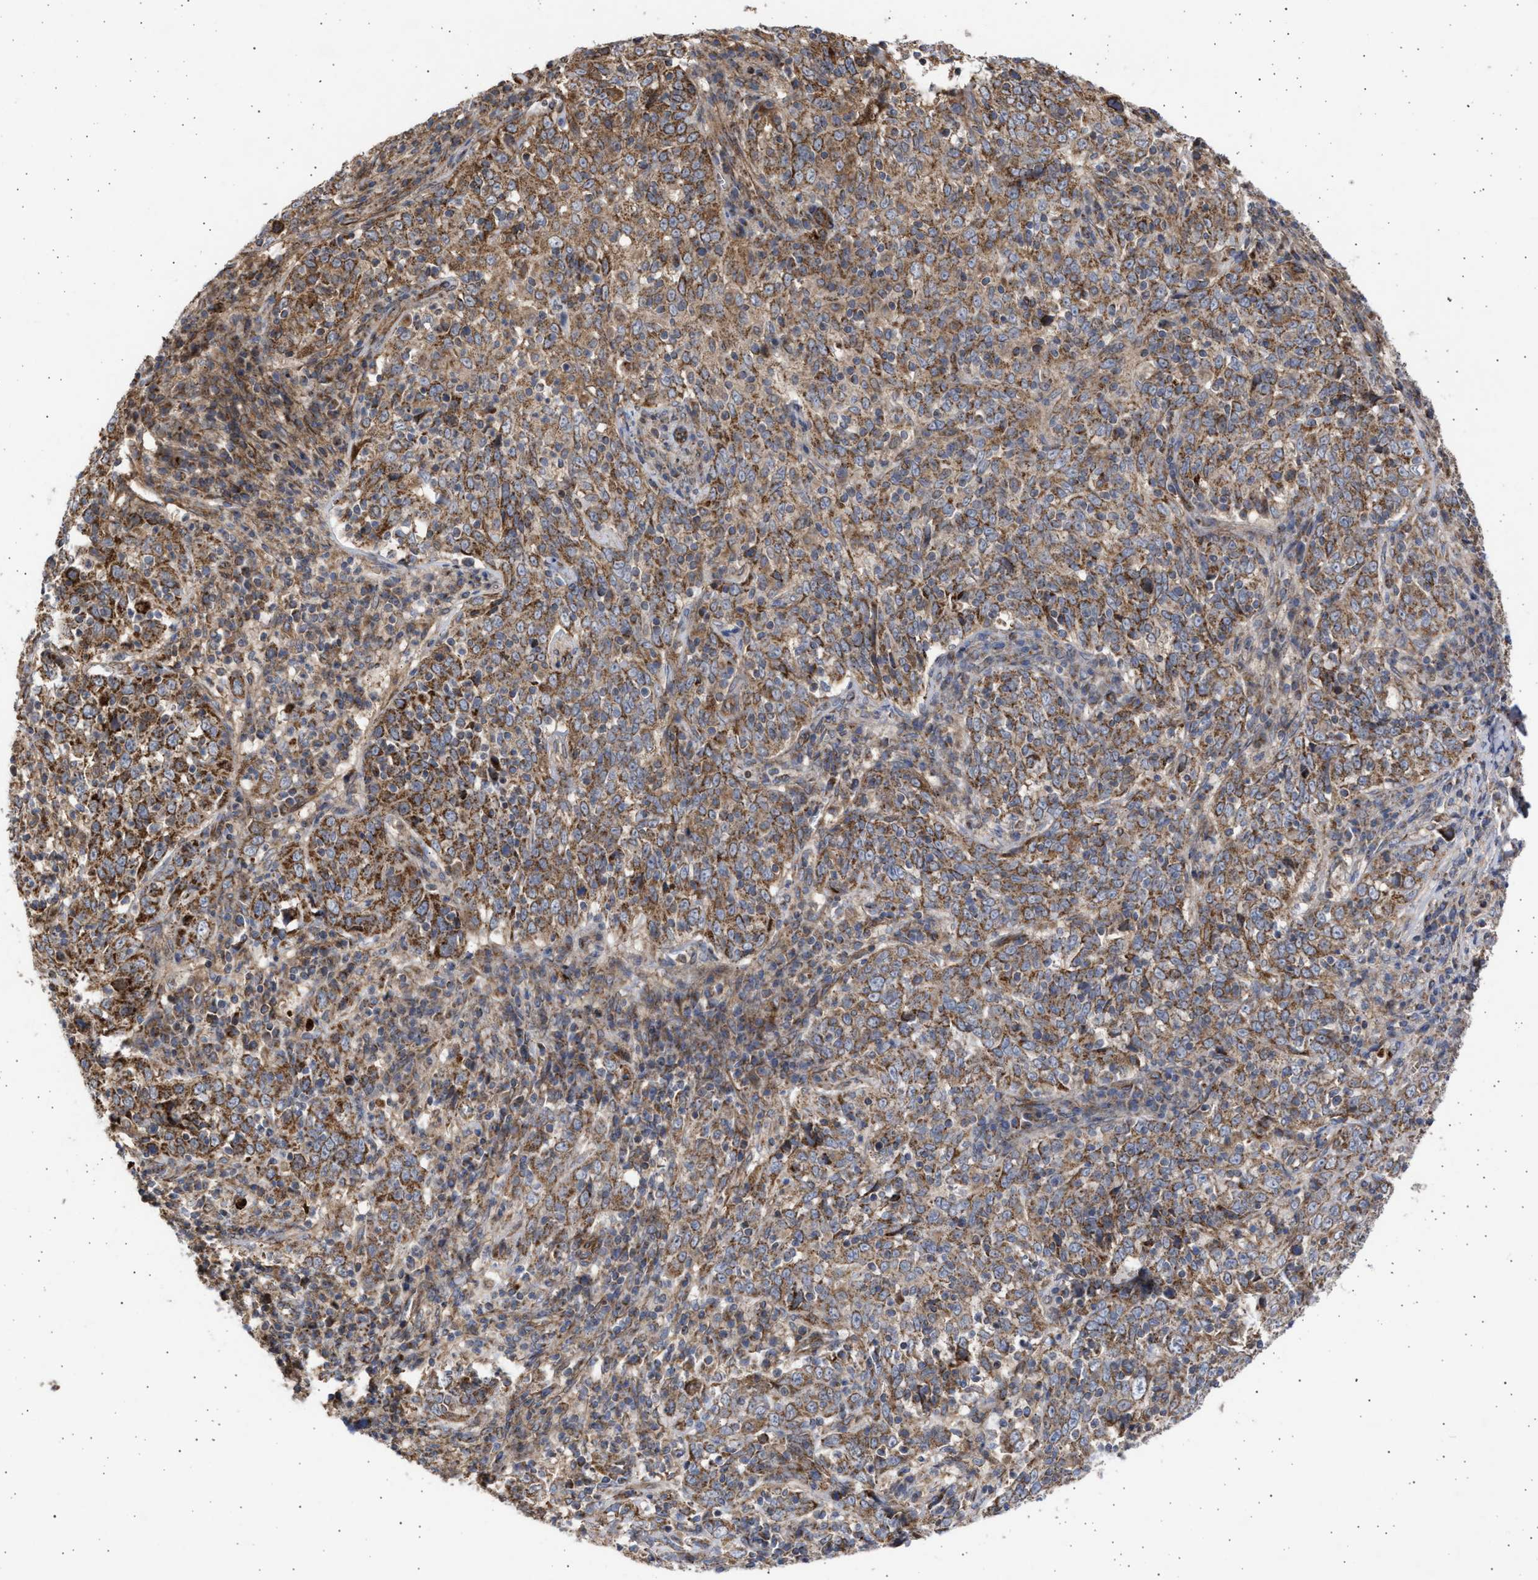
{"staining": {"intensity": "strong", "quantity": ">75%", "location": "cytoplasmic/membranous"}, "tissue": "cervical cancer", "cell_type": "Tumor cells", "image_type": "cancer", "snomed": [{"axis": "morphology", "description": "Squamous cell carcinoma, NOS"}, {"axis": "topography", "description": "Cervix"}], "caption": "Immunohistochemistry histopathology image of human squamous cell carcinoma (cervical) stained for a protein (brown), which shows high levels of strong cytoplasmic/membranous staining in approximately >75% of tumor cells.", "gene": "TTC19", "patient": {"sex": "female", "age": 46}}